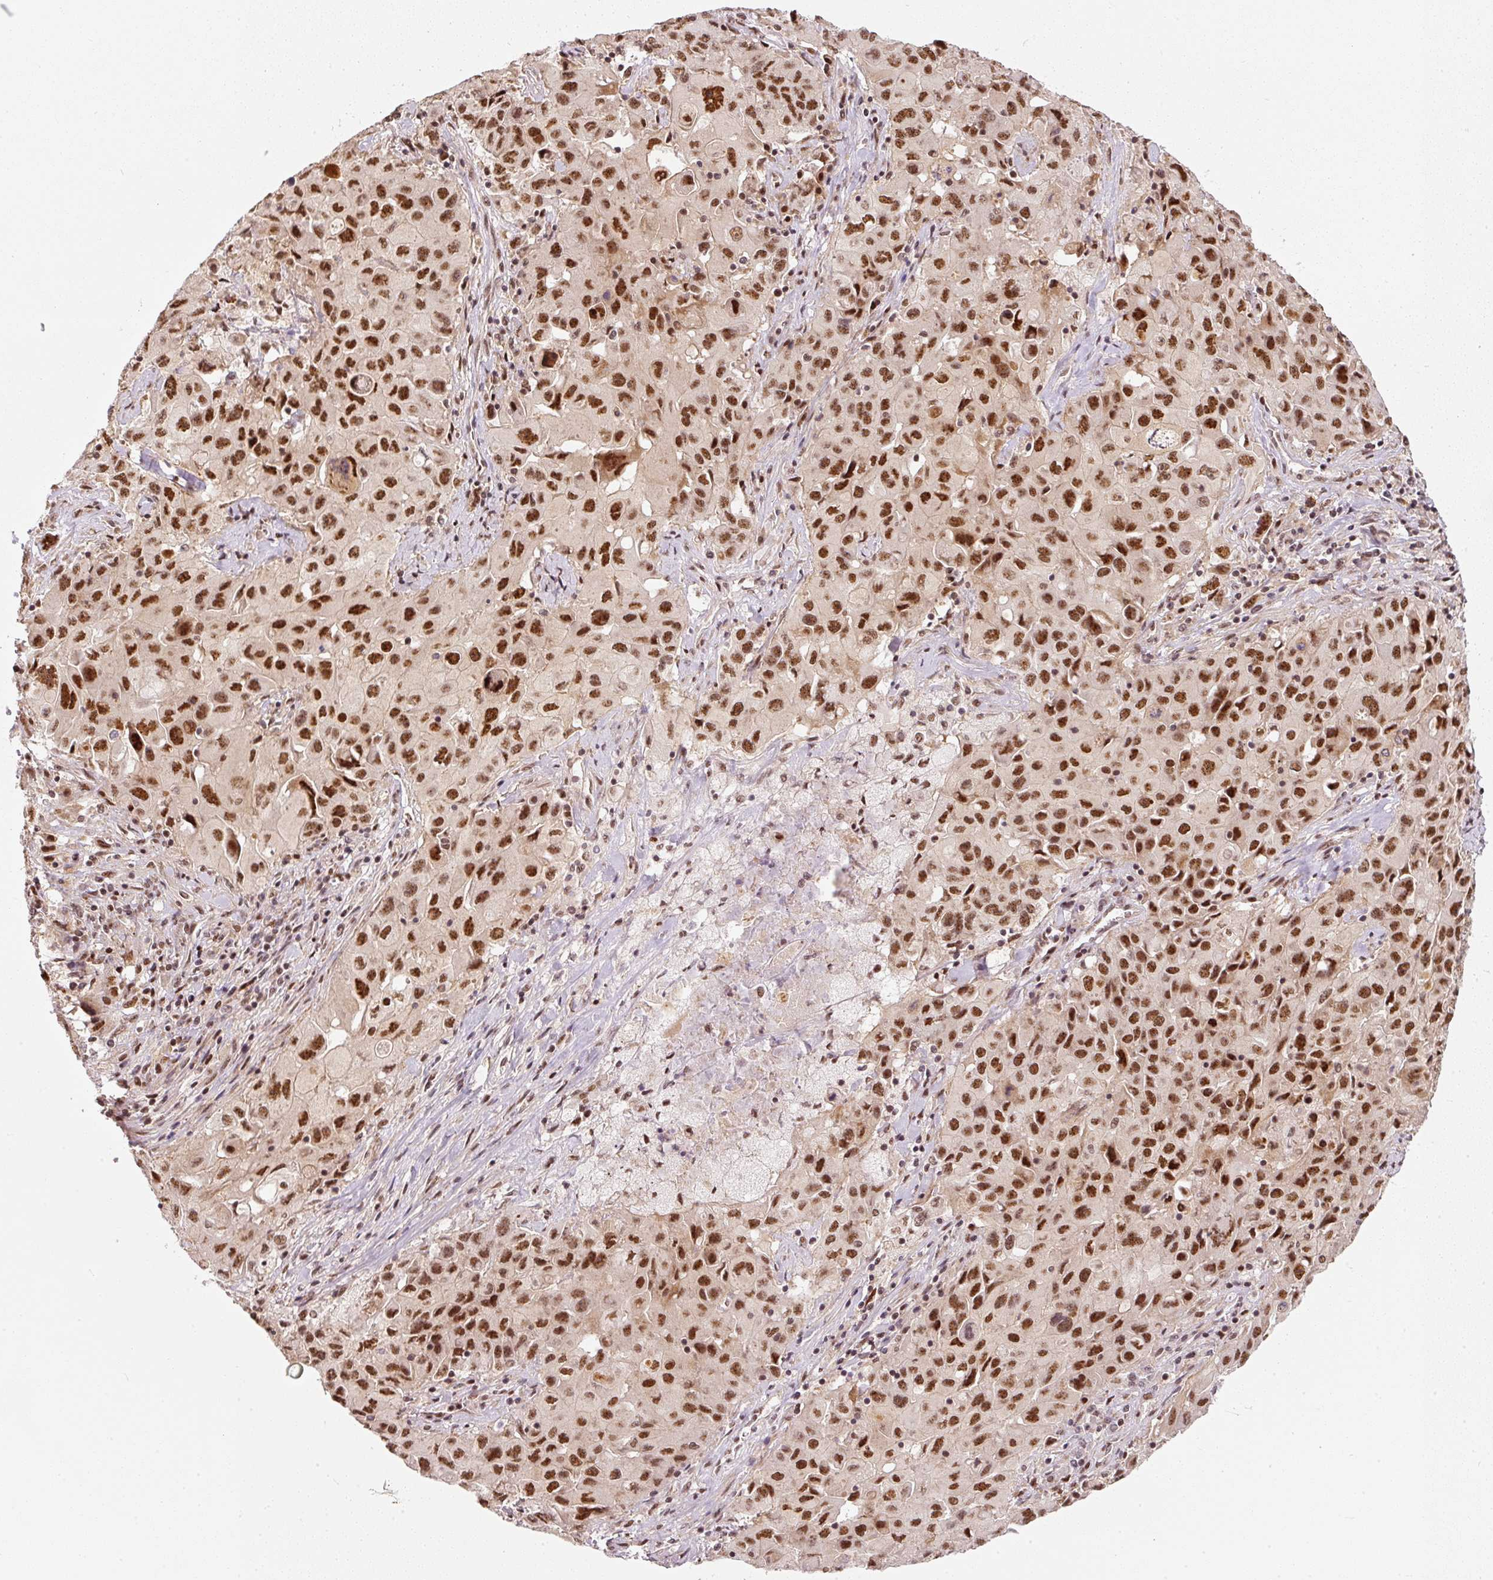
{"staining": {"intensity": "strong", "quantity": ">75%", "location": "nuclear"}, "tissue": "lung cancer", "cell_type": "Tumor cells", "image_type": "cancer", "snomed": [{"axis": "morphology", "description": "Squamous cell carcinoma, NOS"}, {"axis": "topography", "description": "Lung"}], "caption": "Lung cancer (squamous cell carcinoma) tissue reveals strong nuclear staining in approximately >75% of tumor cells", "gene": "THOC6", "patient": {"sex": "male", "age": 63}}